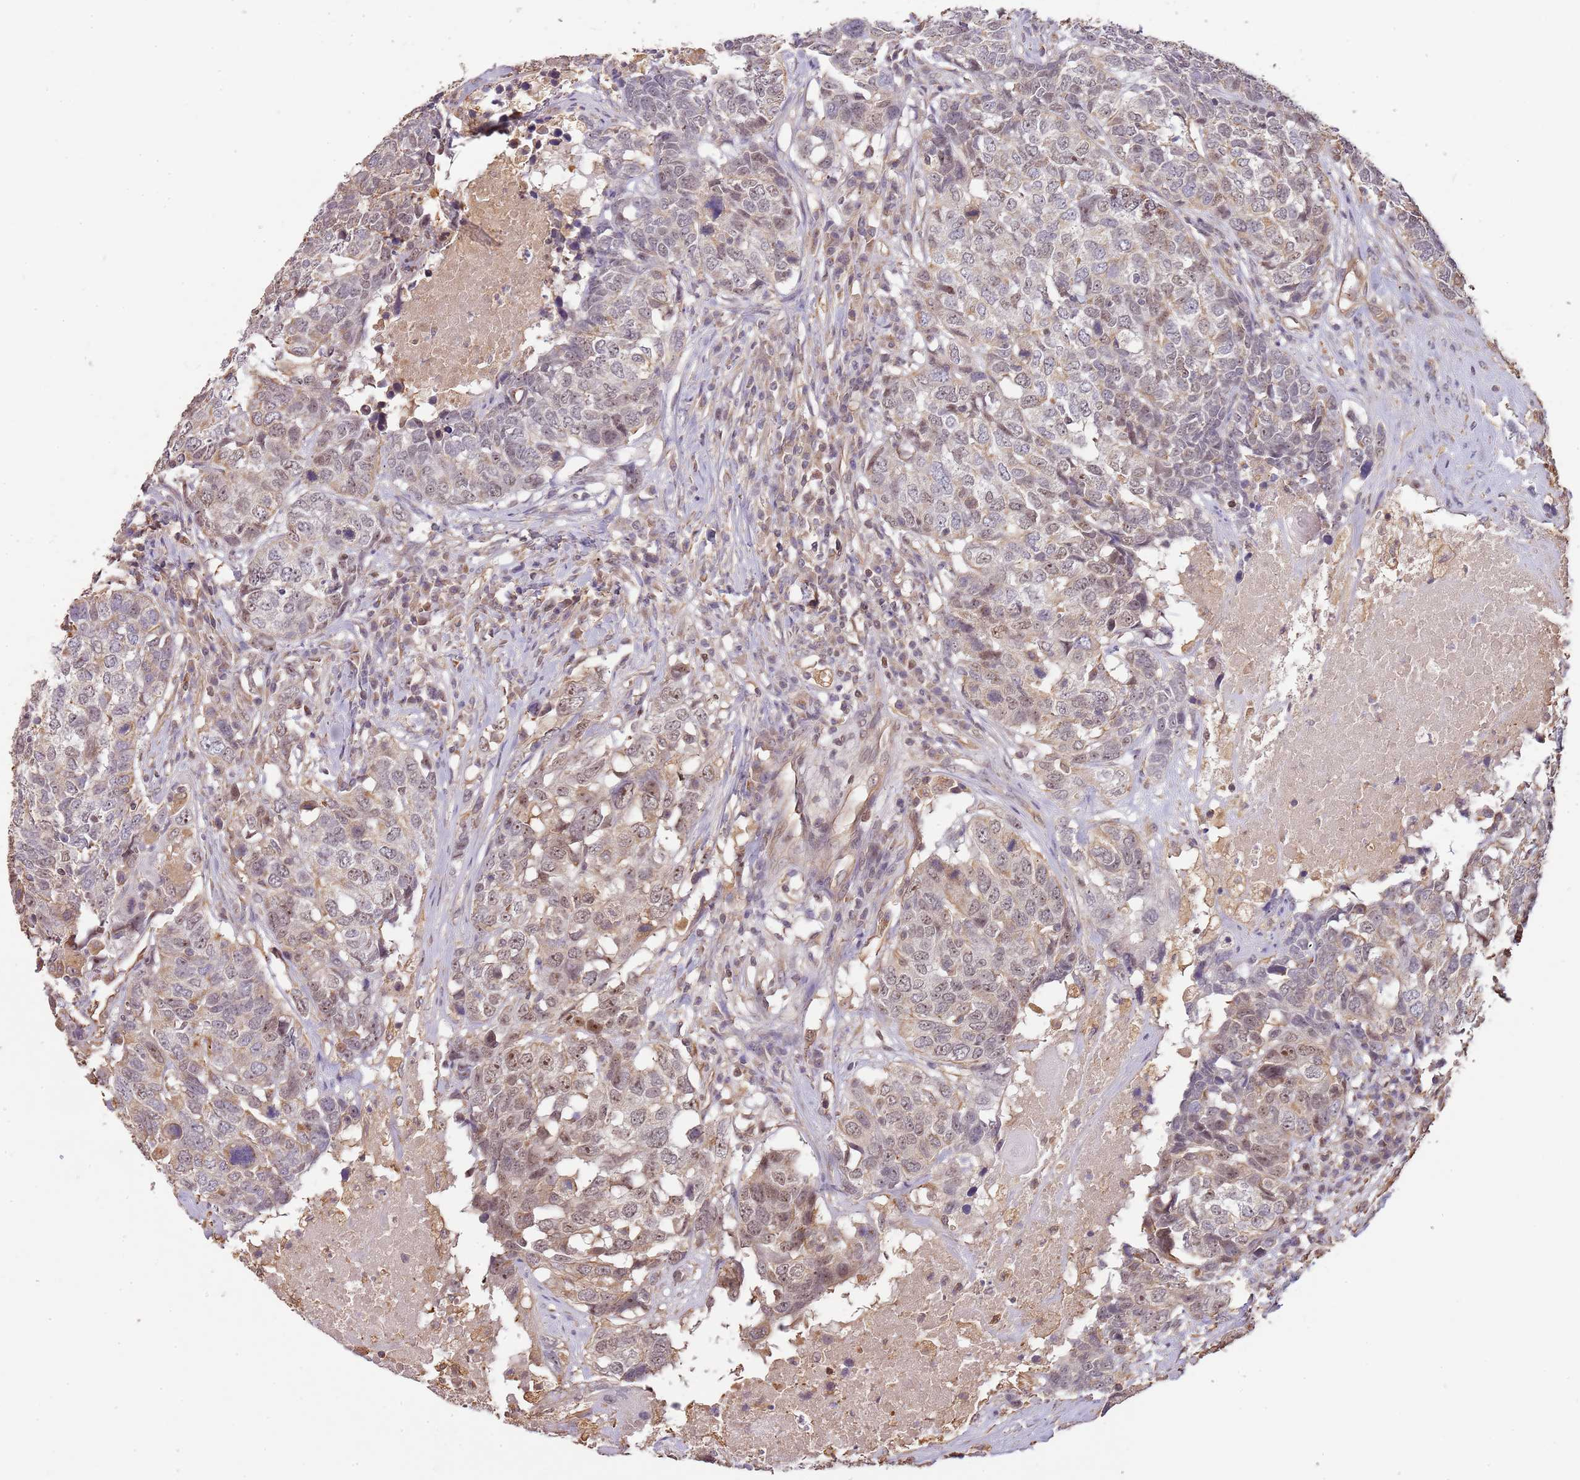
{"staining": {"intensity": "moderate", "quantity": "<25%", "location": "nuclear"}, "tissue": "head and neck cancer", "cell_type": "Tumor cells", "image_type": "cancer", "snomed": [{"axis": "morphology", "description": "Squamous cell carcinoma, NOS"}, {"axis": "topography", "description": "Head-Neck"}], "caption": "IHC of human squamous cell carcinoma (head and neck) displays low levels of moderate nuclear staining in about <25% of tumor cells. IHC stains the protein in brown and the nuclei are stained blue.", "gene": "SURF2", "patient": {"sex": "male", "age": 66}}